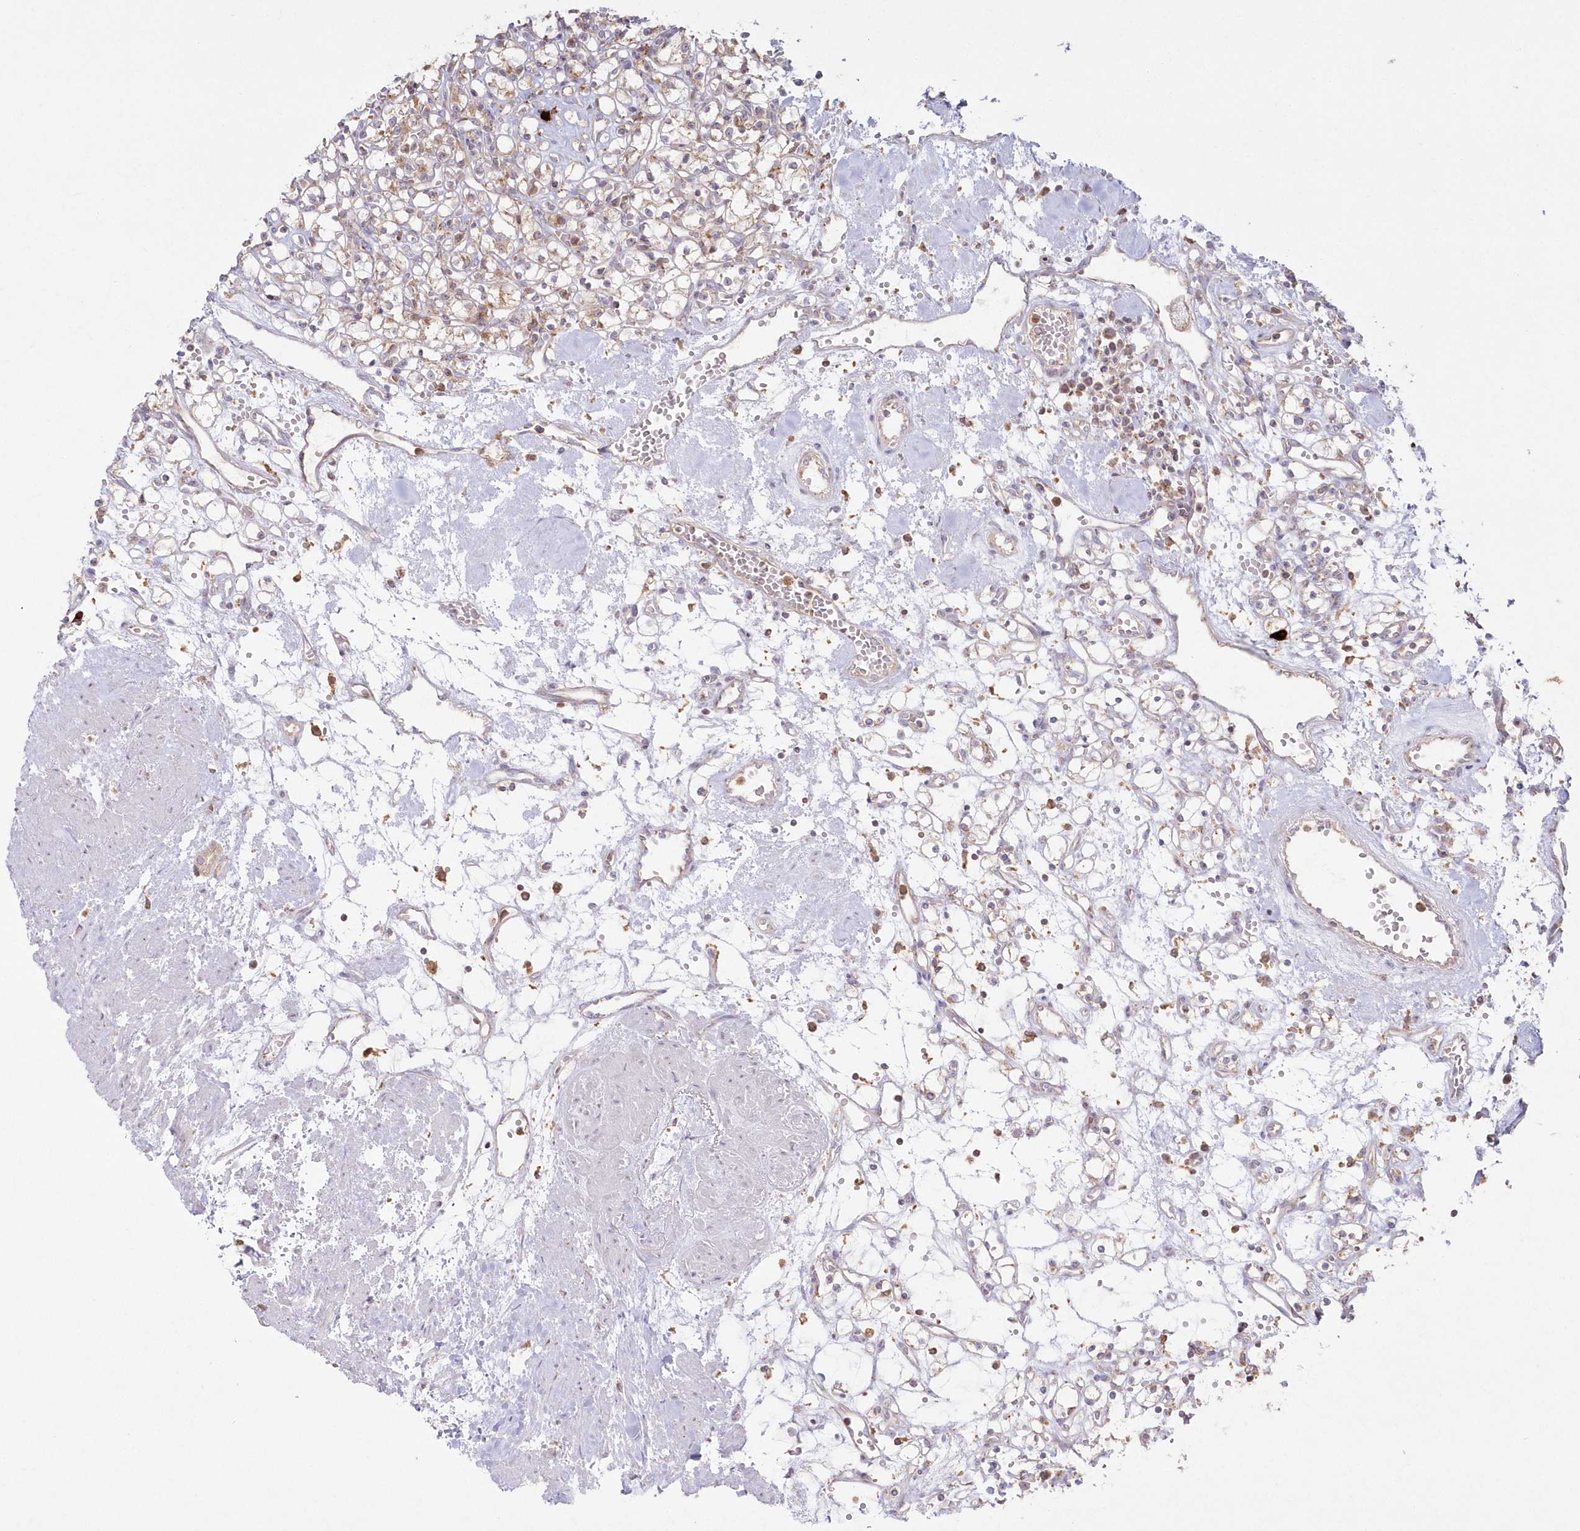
{"staining": {"intensity": "weak", "quantity": ">75%", "location": "cytoplasmic/membranous"}, "tissue": "renal cancer", "cell_type": "Tumor cells", "image_type": "cancer", "snomed": [{"axis": "morphology", "description": "Adenocarcinoma, NOS"}, {"axis": "topography", "description": "Kidney"}], "caption": "Adenocarcinoma (renal) was stained to show a protein in brown. There is low levels of weak cytoplasmic/membranous expression in about >75% of tumor cells.", "gene": "ARSB", "patient": {"sex": "female", "age": 59}}